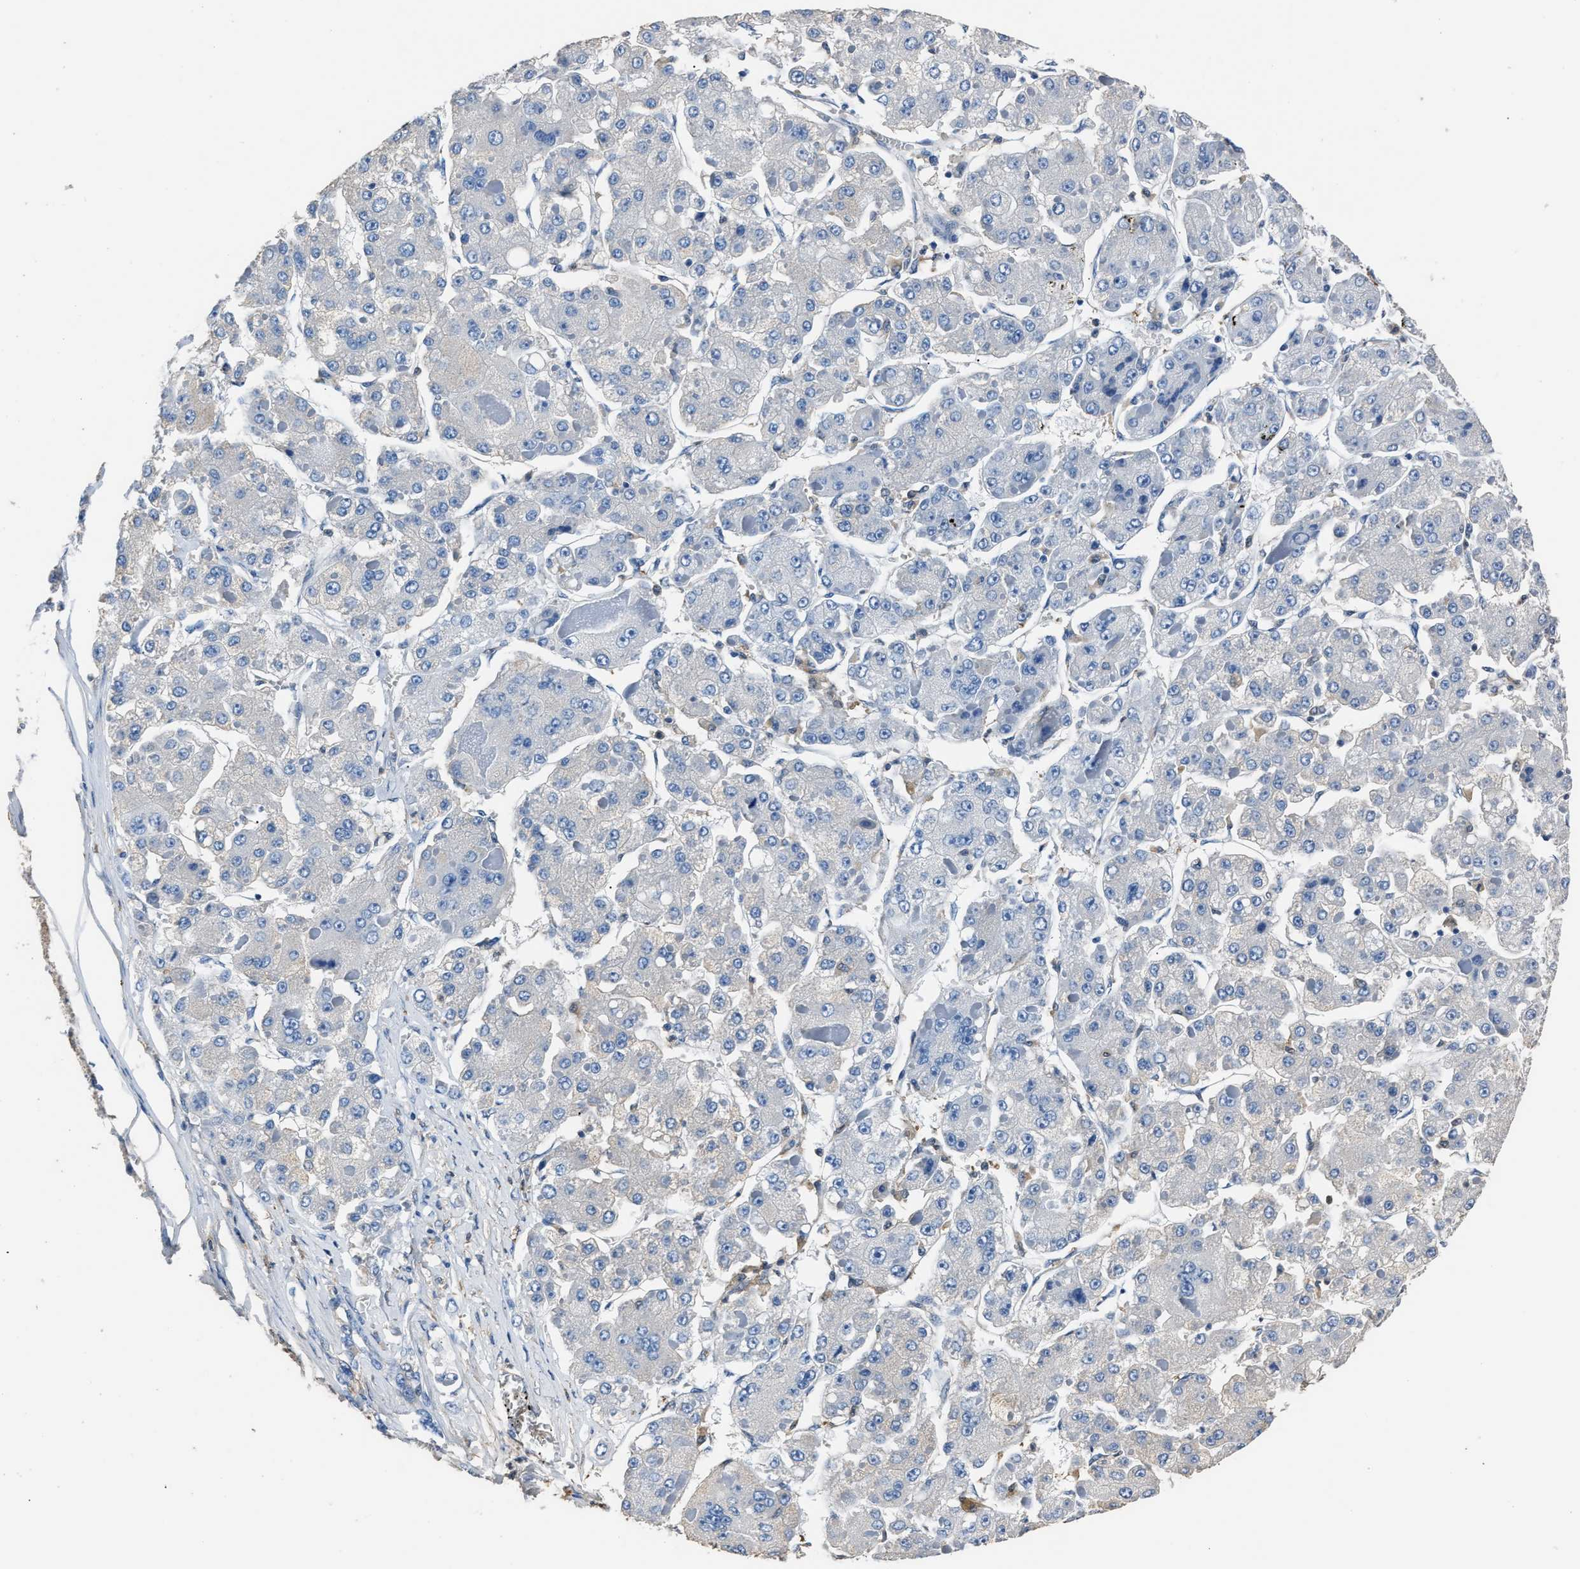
{"staining": {"intensity": "negative", "quantity": "none", "location": "none"}, "tissue": "liver cancer", "cell_type": "Tumor cells", "image_type": "cancer", "snomed": [{"axis": "morphology", "description": "Carcinoma, Hepatocellular, NOS"}, {"axis": "topography", "description": "Liver"}], "caption": "A micrograph of liver hepatocellular carcinoma stained for a protein exhibits no brown staining in tumor cells. (Immunohistochemistry, brightfield microscopy, high magnification).", "gene": "GSTP1", "patient": {"sex": "female", "age": 73}}